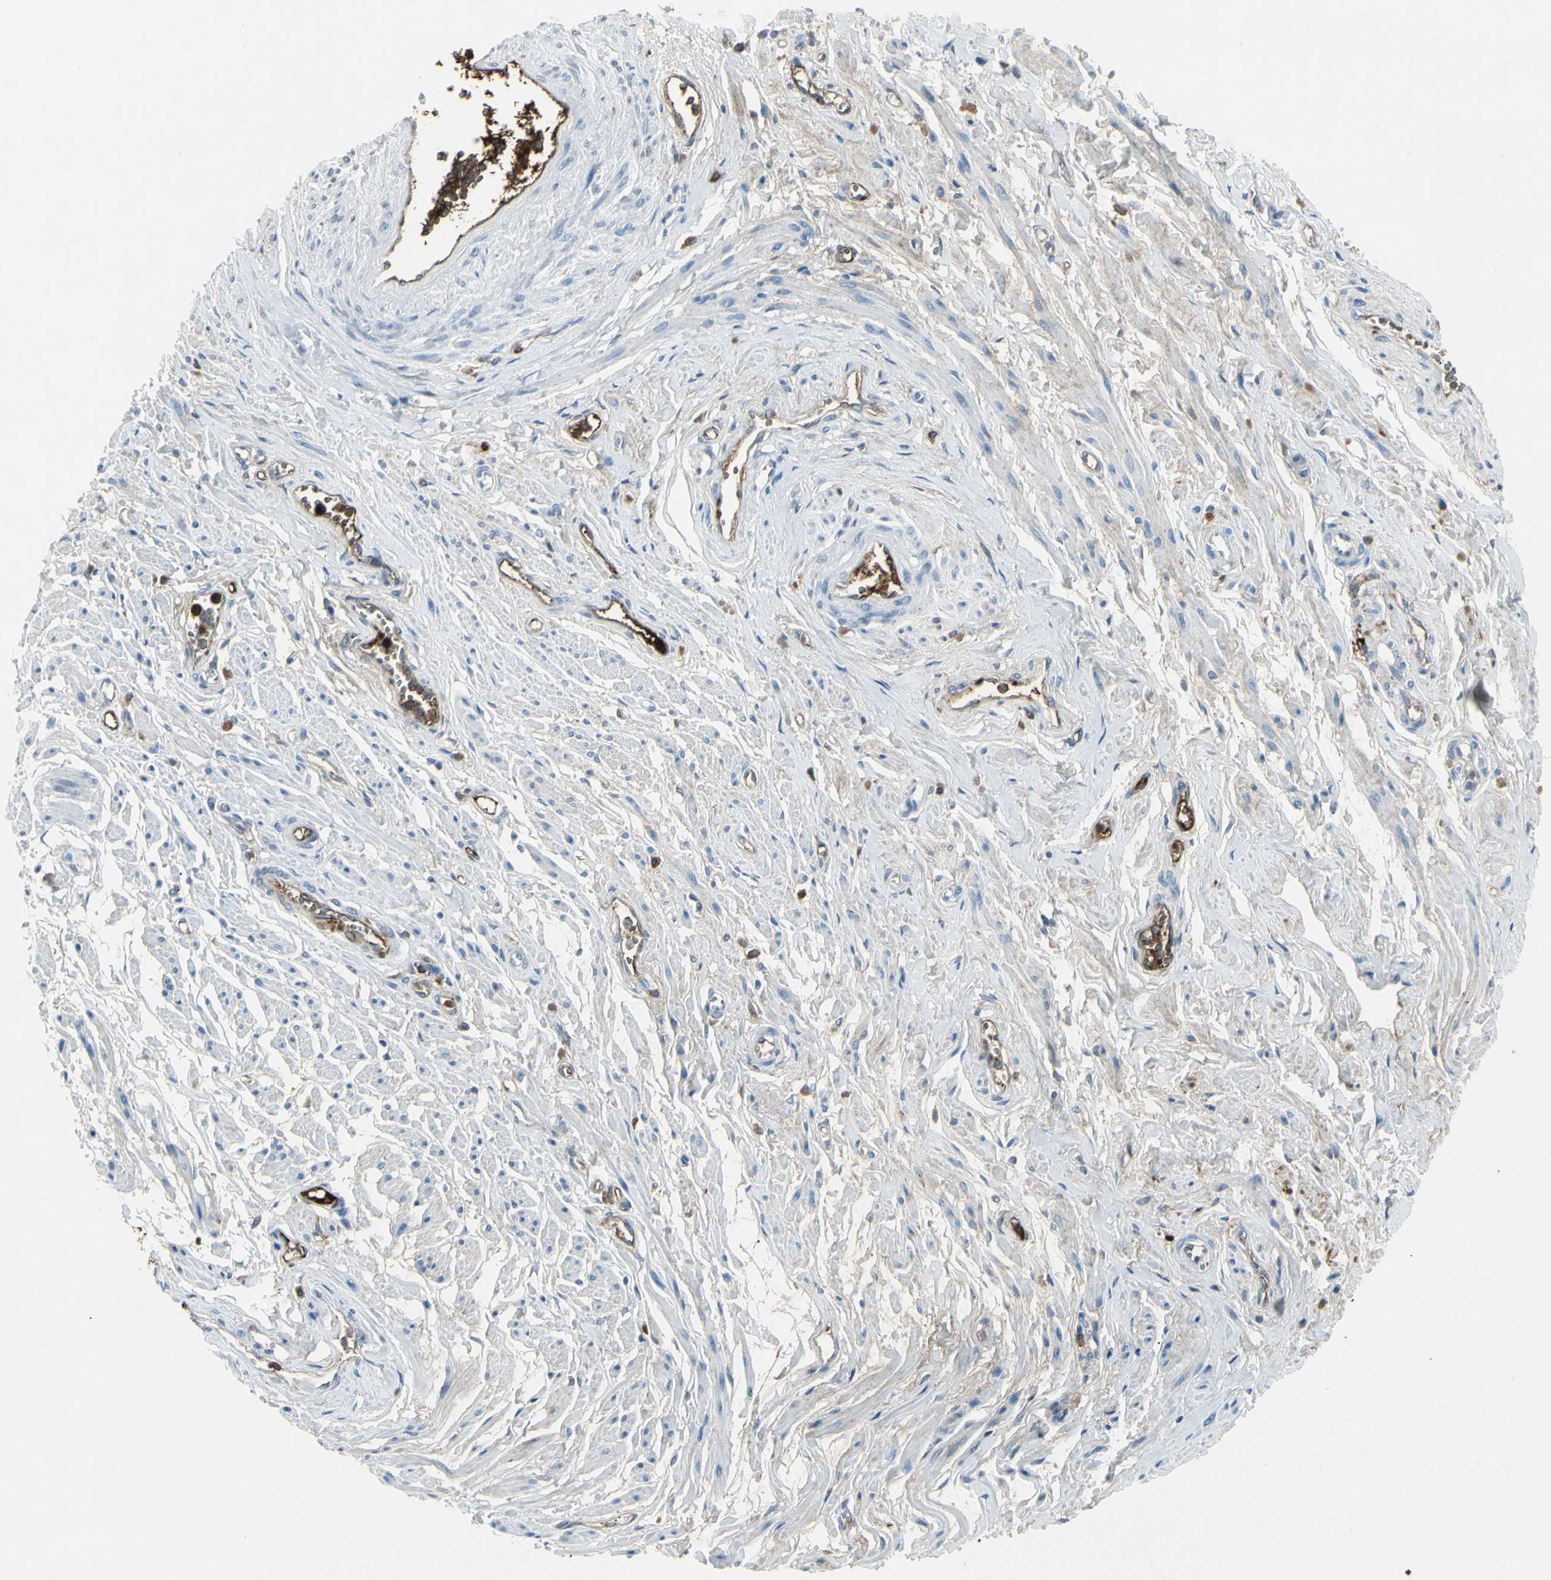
{"staining": {"intensity": "moderate", "quantity": "<25%", "location": "cytoplasmic/membranous"}, "tissue": "vagina", "cell_type": "Squamous epithelial cells", "image_type": "normal", "snomed": [{"axis": "morphology", "description": "Normal tissue, NOS"}, {"axis": "topography", "description": "Soft tissue"}, {"axis": "topography", "description": "Vagina"}], "caption": "Immunohistochemical staining of benign vagina displays moderate cytoplasmic/membranous protein expression in approximately <25% of squamous epithelial cells.", "gene": "IGHM", "patient": {"sex": "female", "age": 61}}